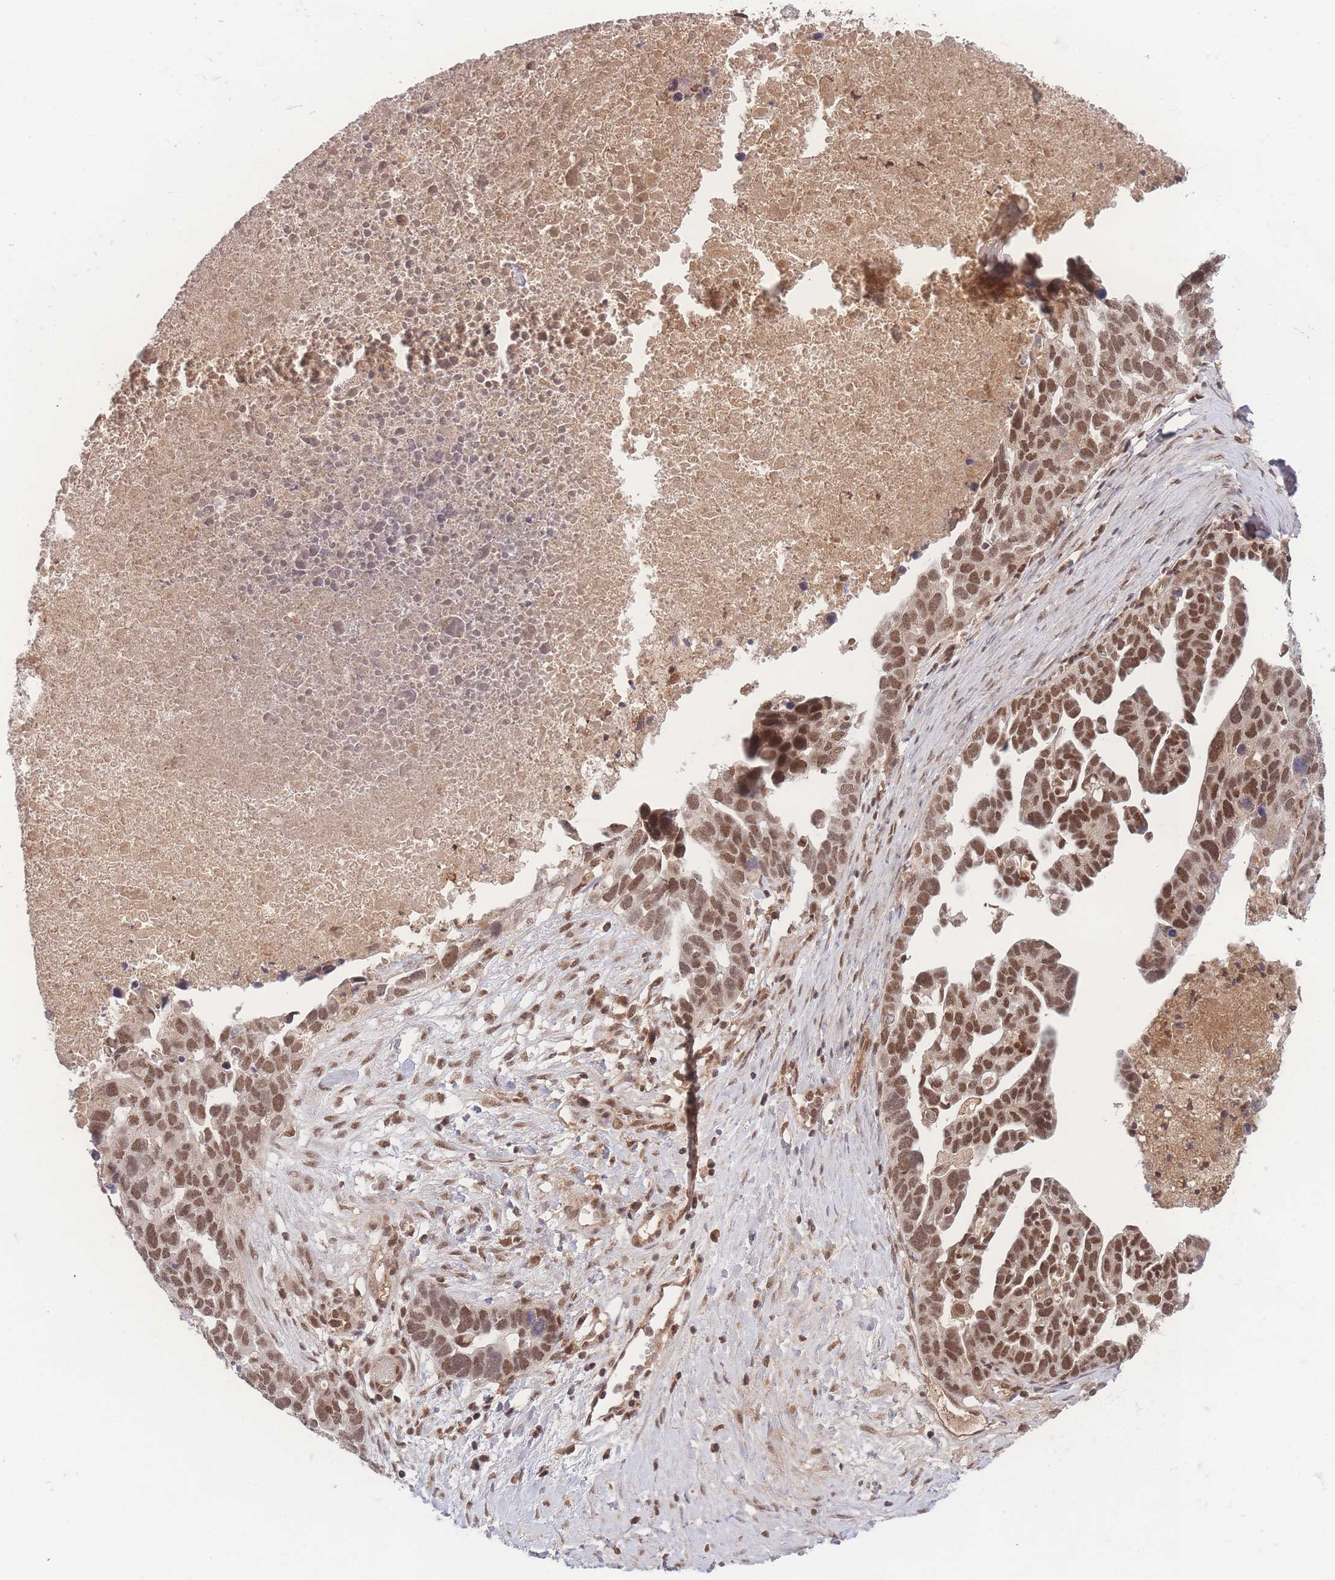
{"staining": {"intensity": "strong", "quantity": ">75%", "location": "nuclear"}, "tissue": "ovarian cancer", "cell_type": "Tumor cells", "image_type": "cancer", "snomed": [{"axis": "morphology", "description": "Cystadenocarcinoma, serous, NOS"}, {"axis": "topography", "description": "Ovary"}], "caption": "Ovarian serous cystadenocarcinoma was stained to show a protein in brown. There is high levels of strong nuclear staining in about >75% of tumor cells.", "gene": "RAVER1", "patient": {"sex": "female", "age": 54}}